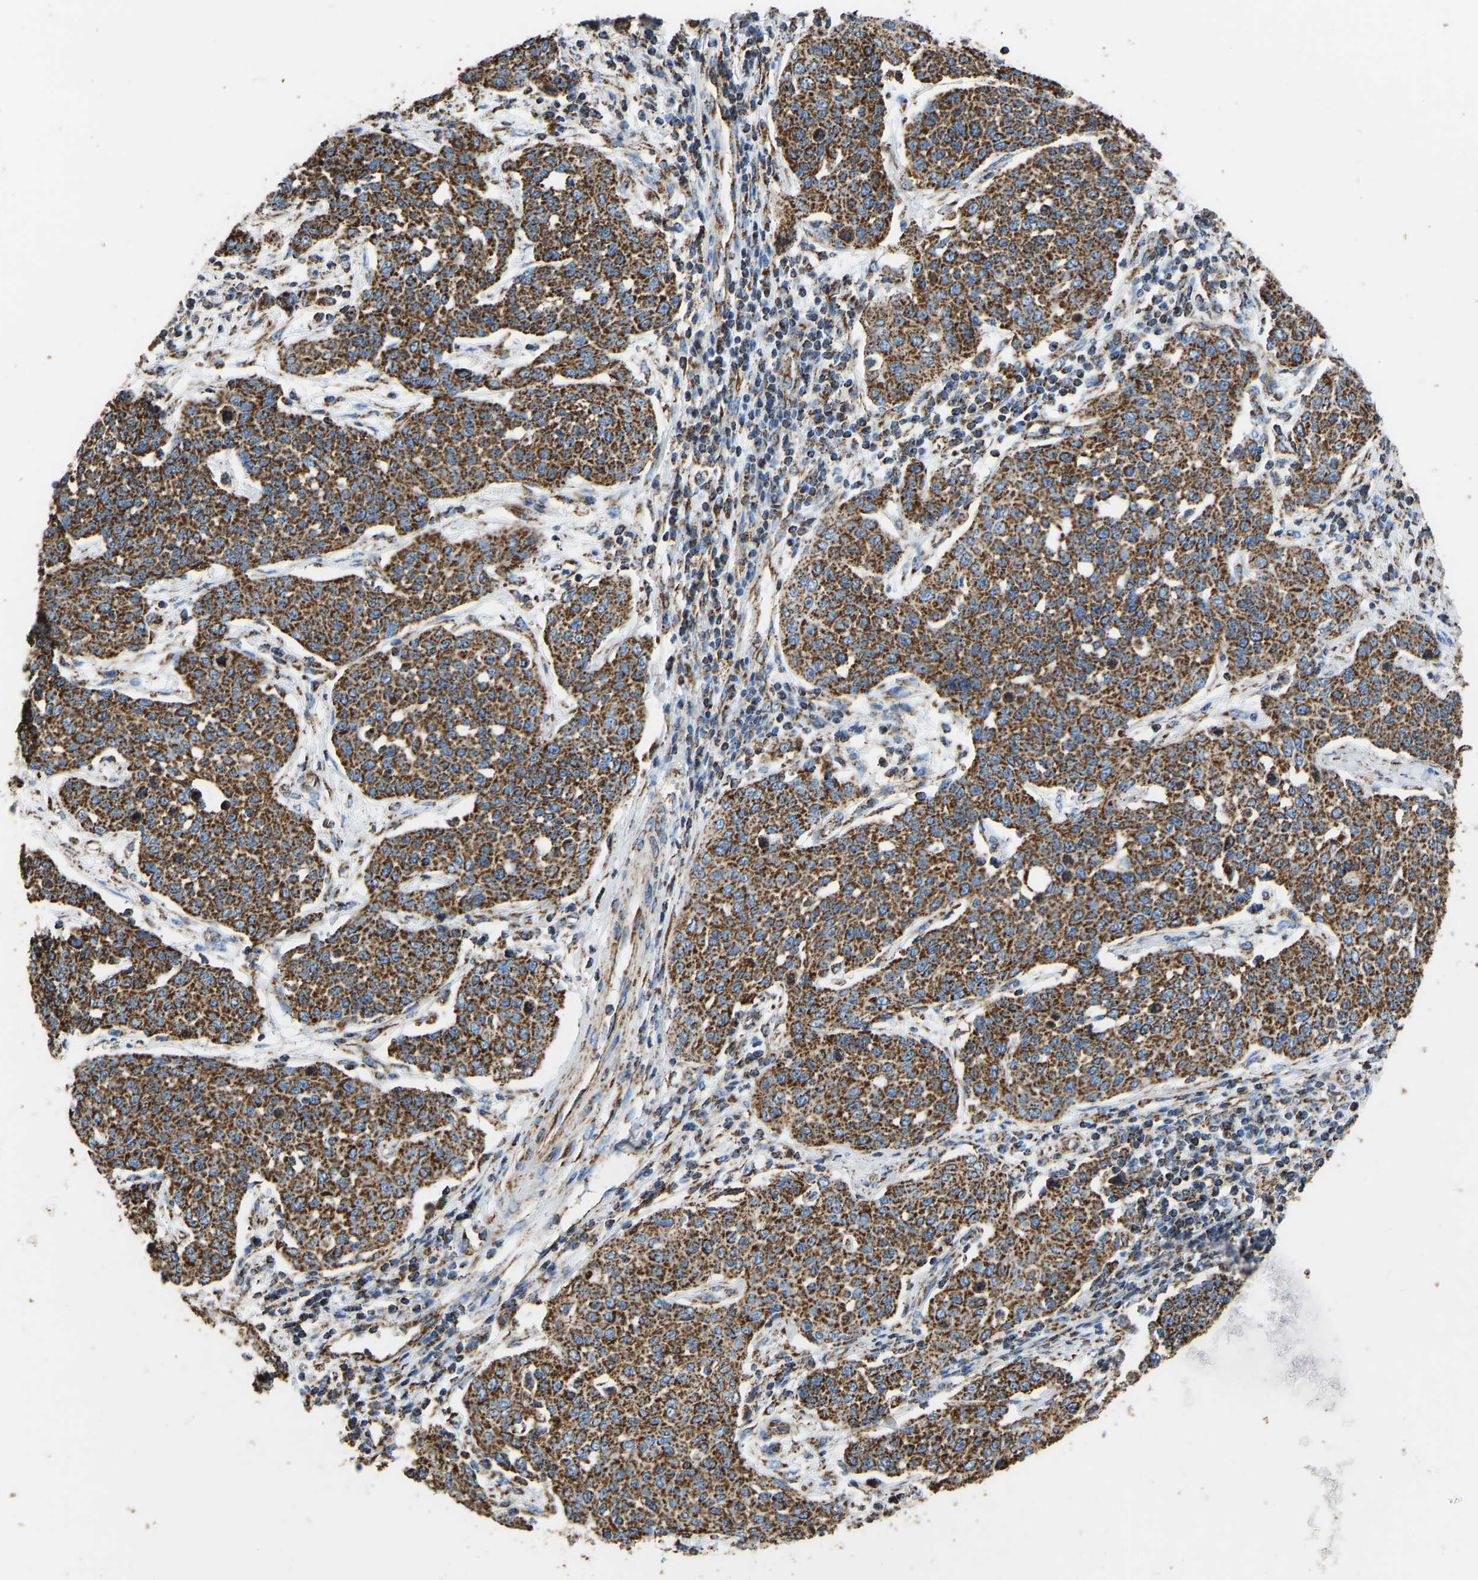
{"staining": {"intensity": "strong", "quantity": ">75%", "location": "cytoplasmic/membranous"}, "tissue": "cervical cancer", "cell_type": "Tumor cells", "image_type": "cancer", "snomed": [{"axis": "morphology", "description": "Squamous cell carcinoma, NOS"}, {"axis": "topography", "description": "Cervix"}], "caption": "Immunohistochemical staining of human cervical cancer (squamous cell carcinoma) reveals high levels of strong cytoplasmic/membranous protein expression in approximately >75% of tumor cells.", "gene": "IRX6", "patient": {"sex": "female", "age": 34}}